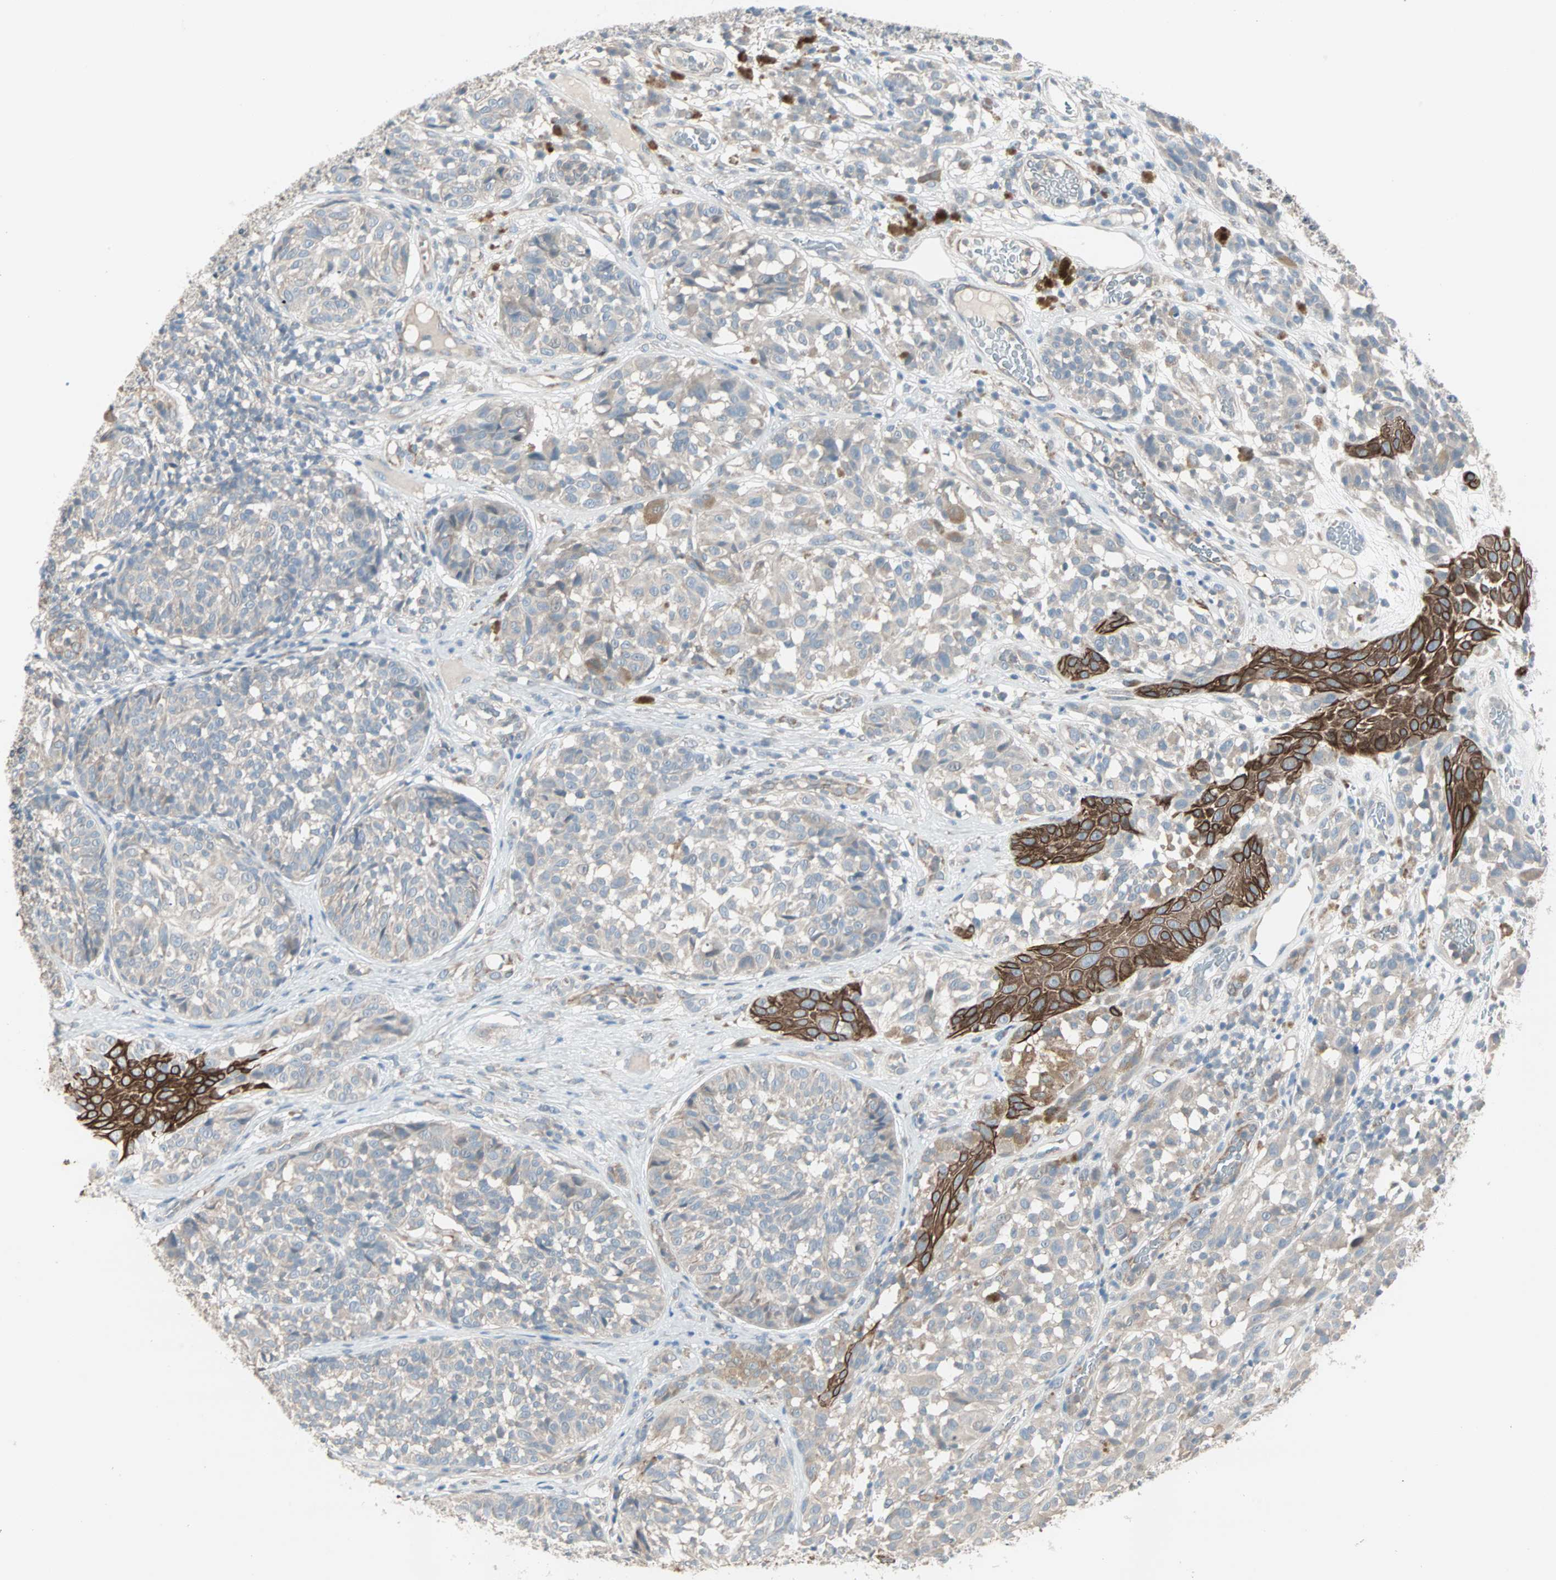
{"staining": {"intensity": "strong", "quantity": ">75%", "location": "cytoplasmic/membranous"}, "tissue": "melanoma", "cell_type": "Tumor cells", "image_type": "cancer", "snomed": [{"axis": "morphology", "description": "Malignant melanoma, NOS"}, {"axis": "topography", "description": "Skin"}], "caption": "Immunohistochemical staining of malignant melanoma reveals strong cytoplasmic/membranous protein staining in approximately >75% of tumor cells.", "gene": "ZFP36", "patient": {"sex": "female", "age": 46}}